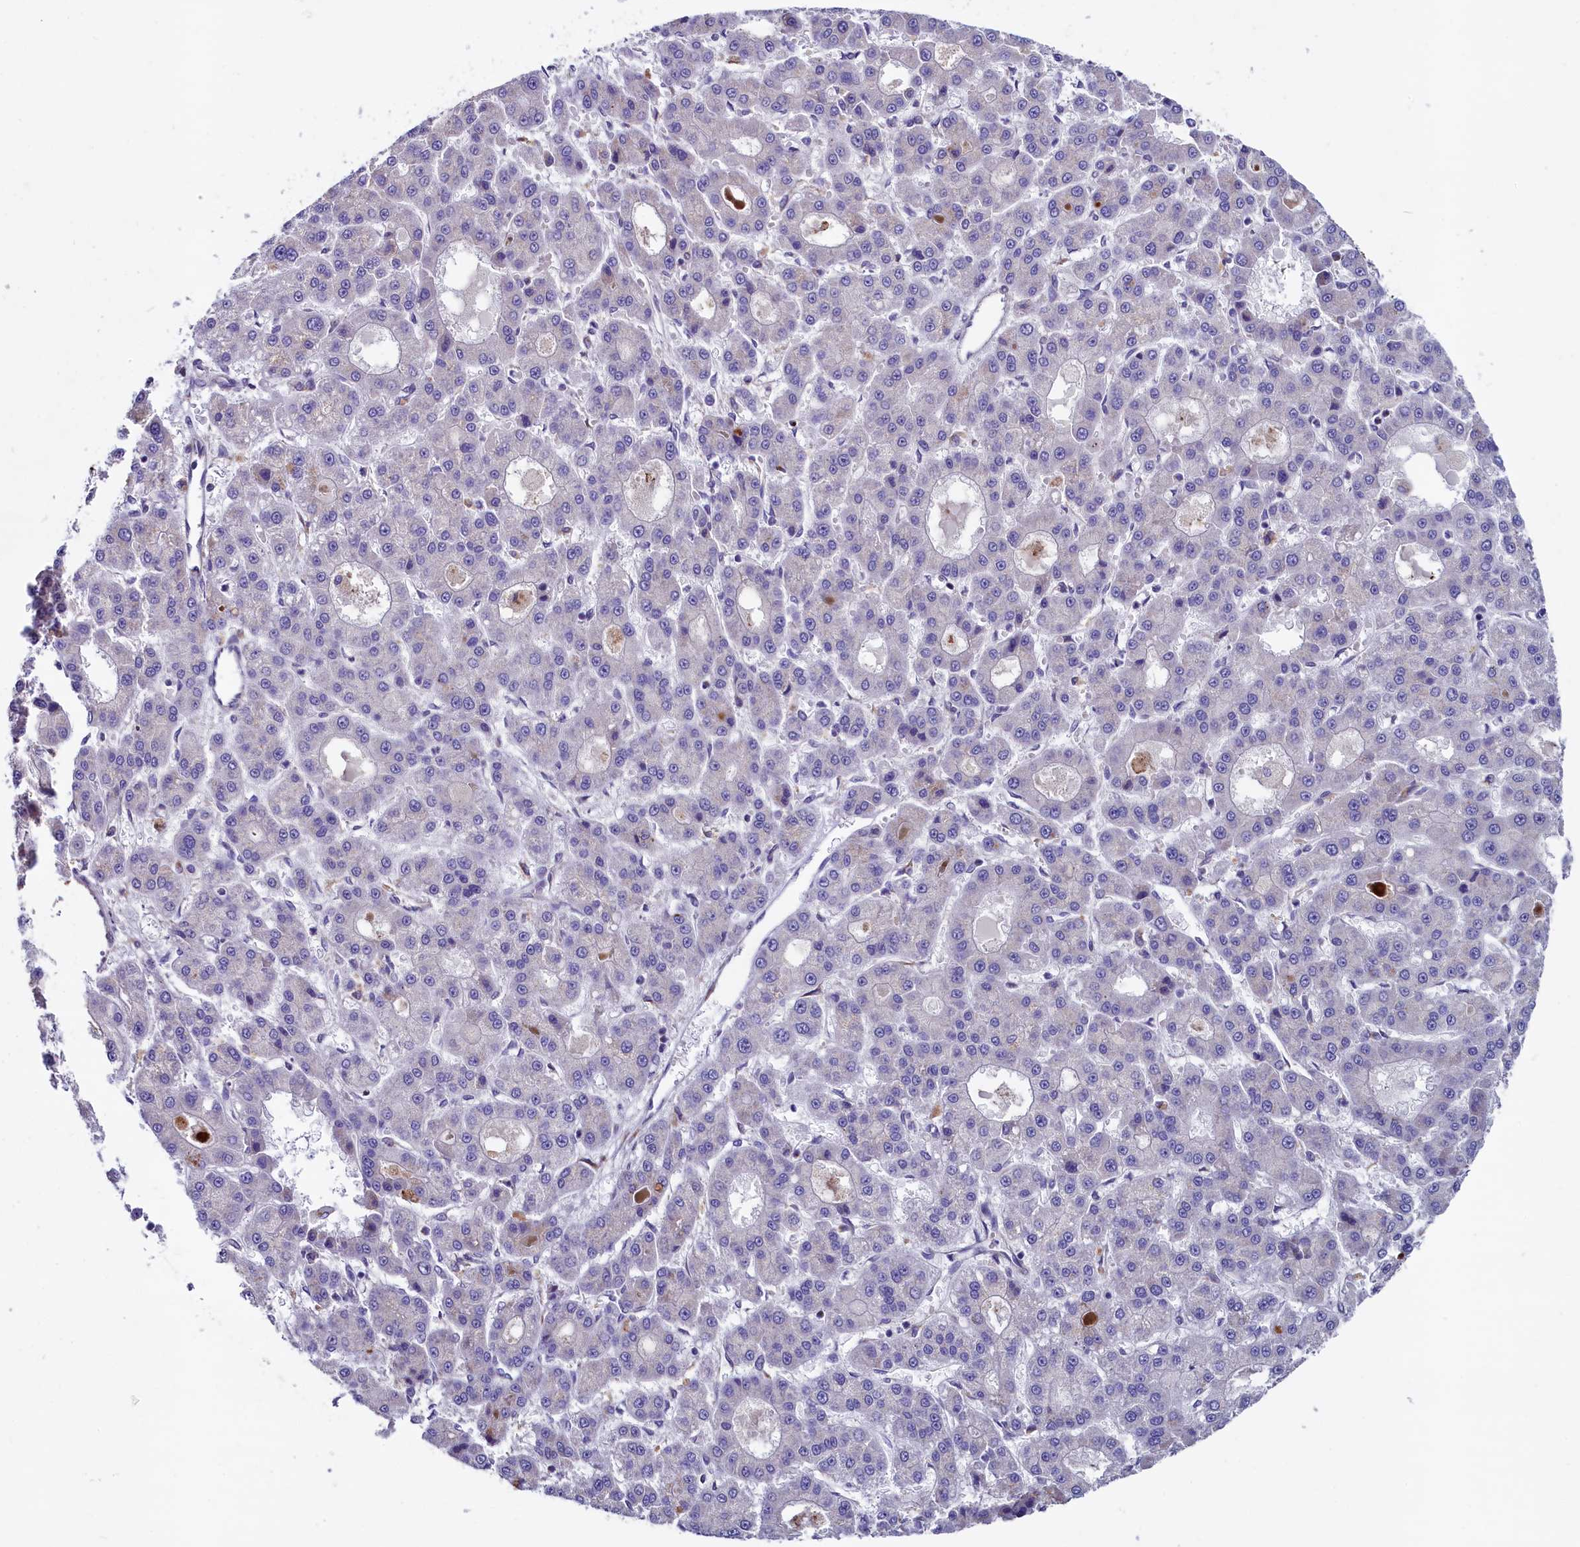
{"staining": {"intensity": "negative", "quantity": "none", "location": "none"}, "tissue": "liver cancer", "cell_type": "Tumor cells", "image_type": "cancer", "snomed": [{"axis": "morphology", "description": "Carcinoma, Hepatocellular, NOS"}, {"axis": "topography", "description": "Liver"}], "caption": "This is a image of immunohistochemistry (IHC) staining of hepatocellular carcinoma (liver), which shows no expression in tumor cells.", "gene": "GPR108", "patient": {"sex": "male", "age": 70}}